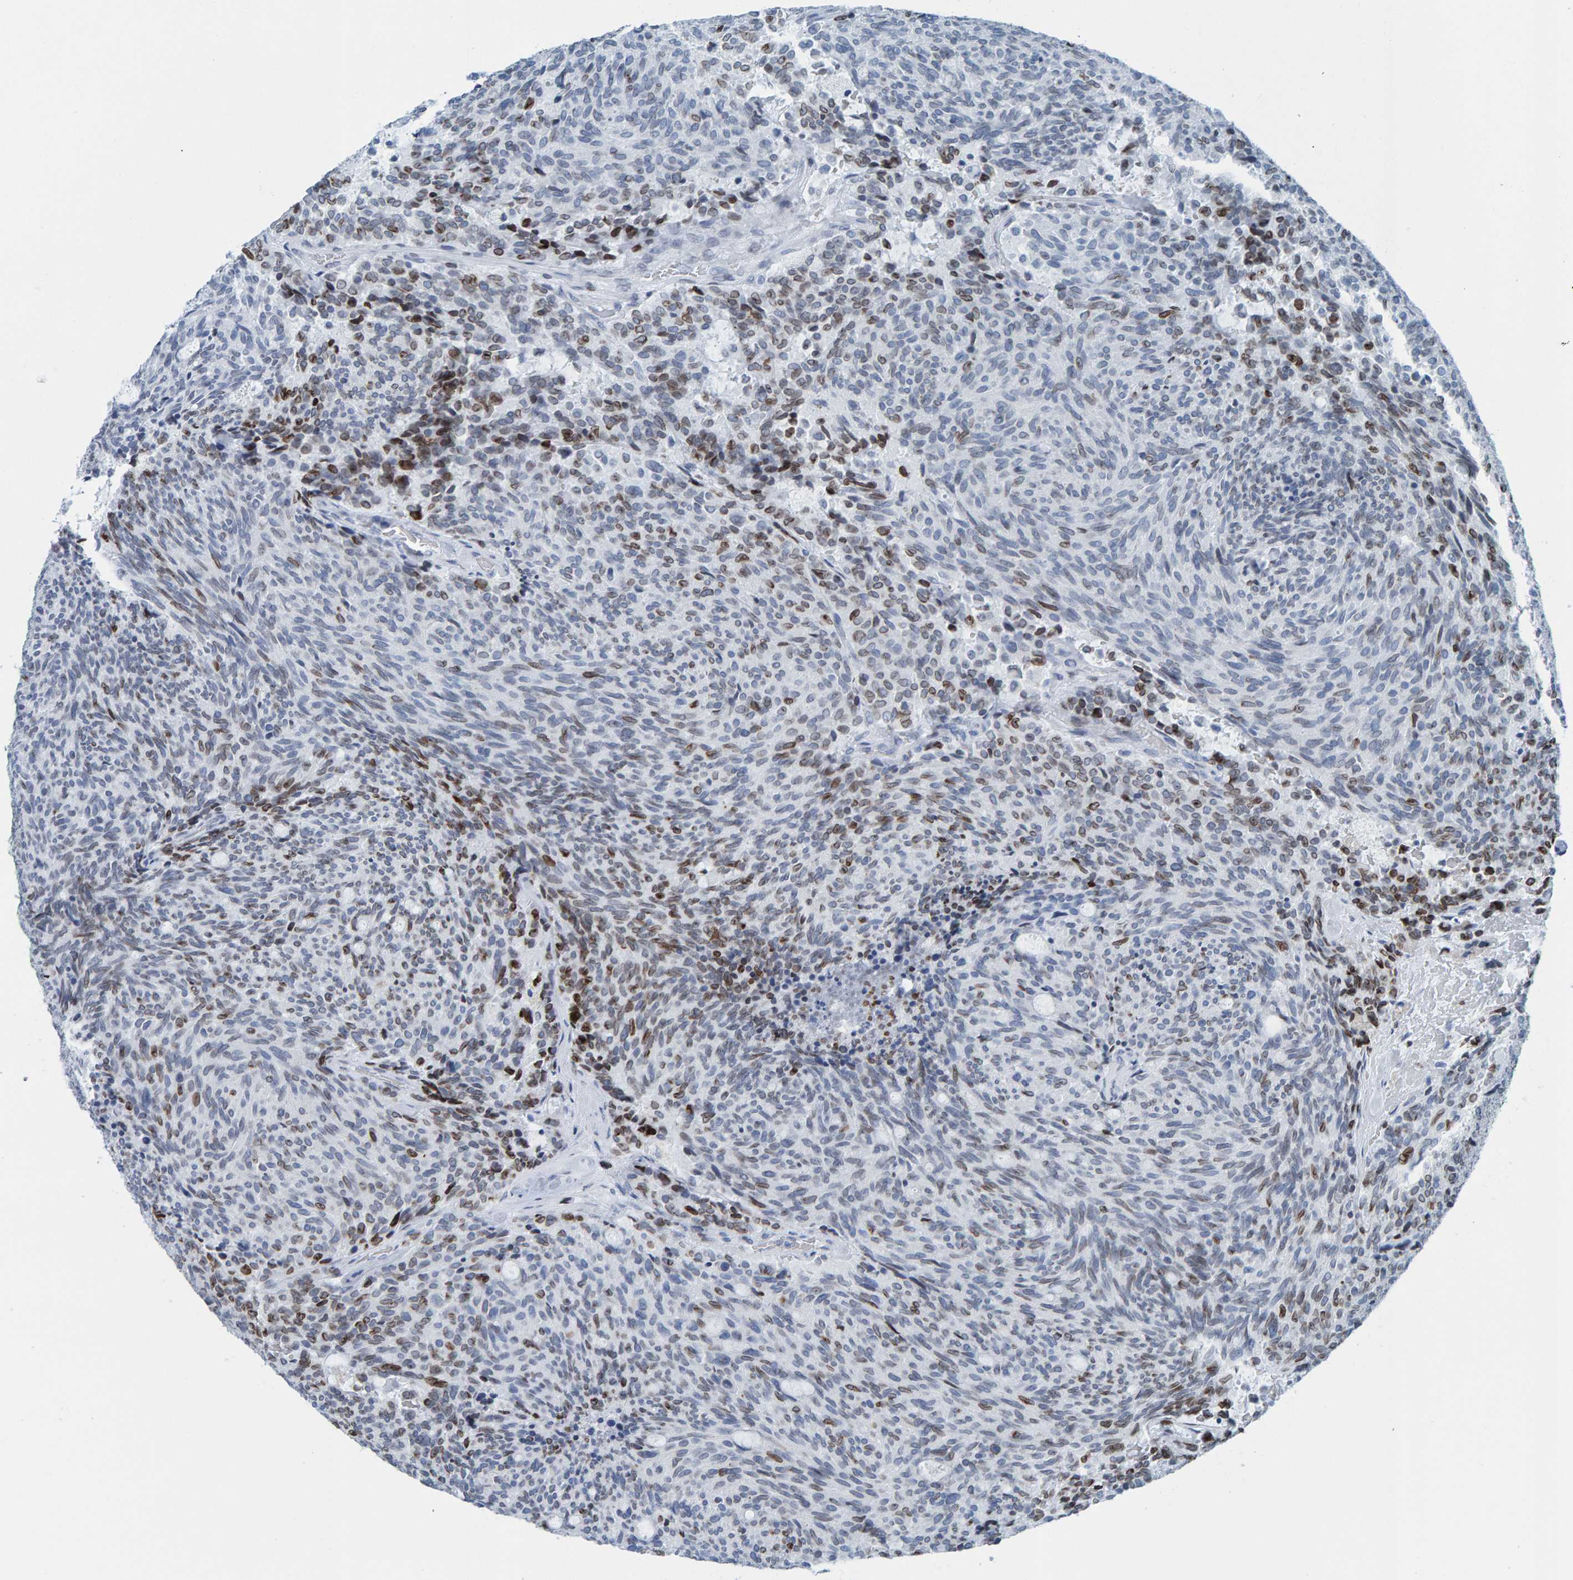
{"staining": {"intensity": "moderate", "quantity": "<25%", "location": "cytoplasmic/membranous,nuclear"}, "tissue": "carcinoid", "cell_type": "Tumor cells", "image_type": "cancer", "snomed": [{"axis": "morphology", "description": "Carcinoid, malignant, NOS"}, {"axis": "topography", "description": "Pancreas"}], "caption": "A micrograph showing moderate cytoplasmic/membranous and nuclear expression in approximately <25% of tumor cells in carcinoid (malignant), as visualized by brown immunohistochemical staining.", "gene": "LMNB2", "patient": {"sex": "female", "age": 54}}